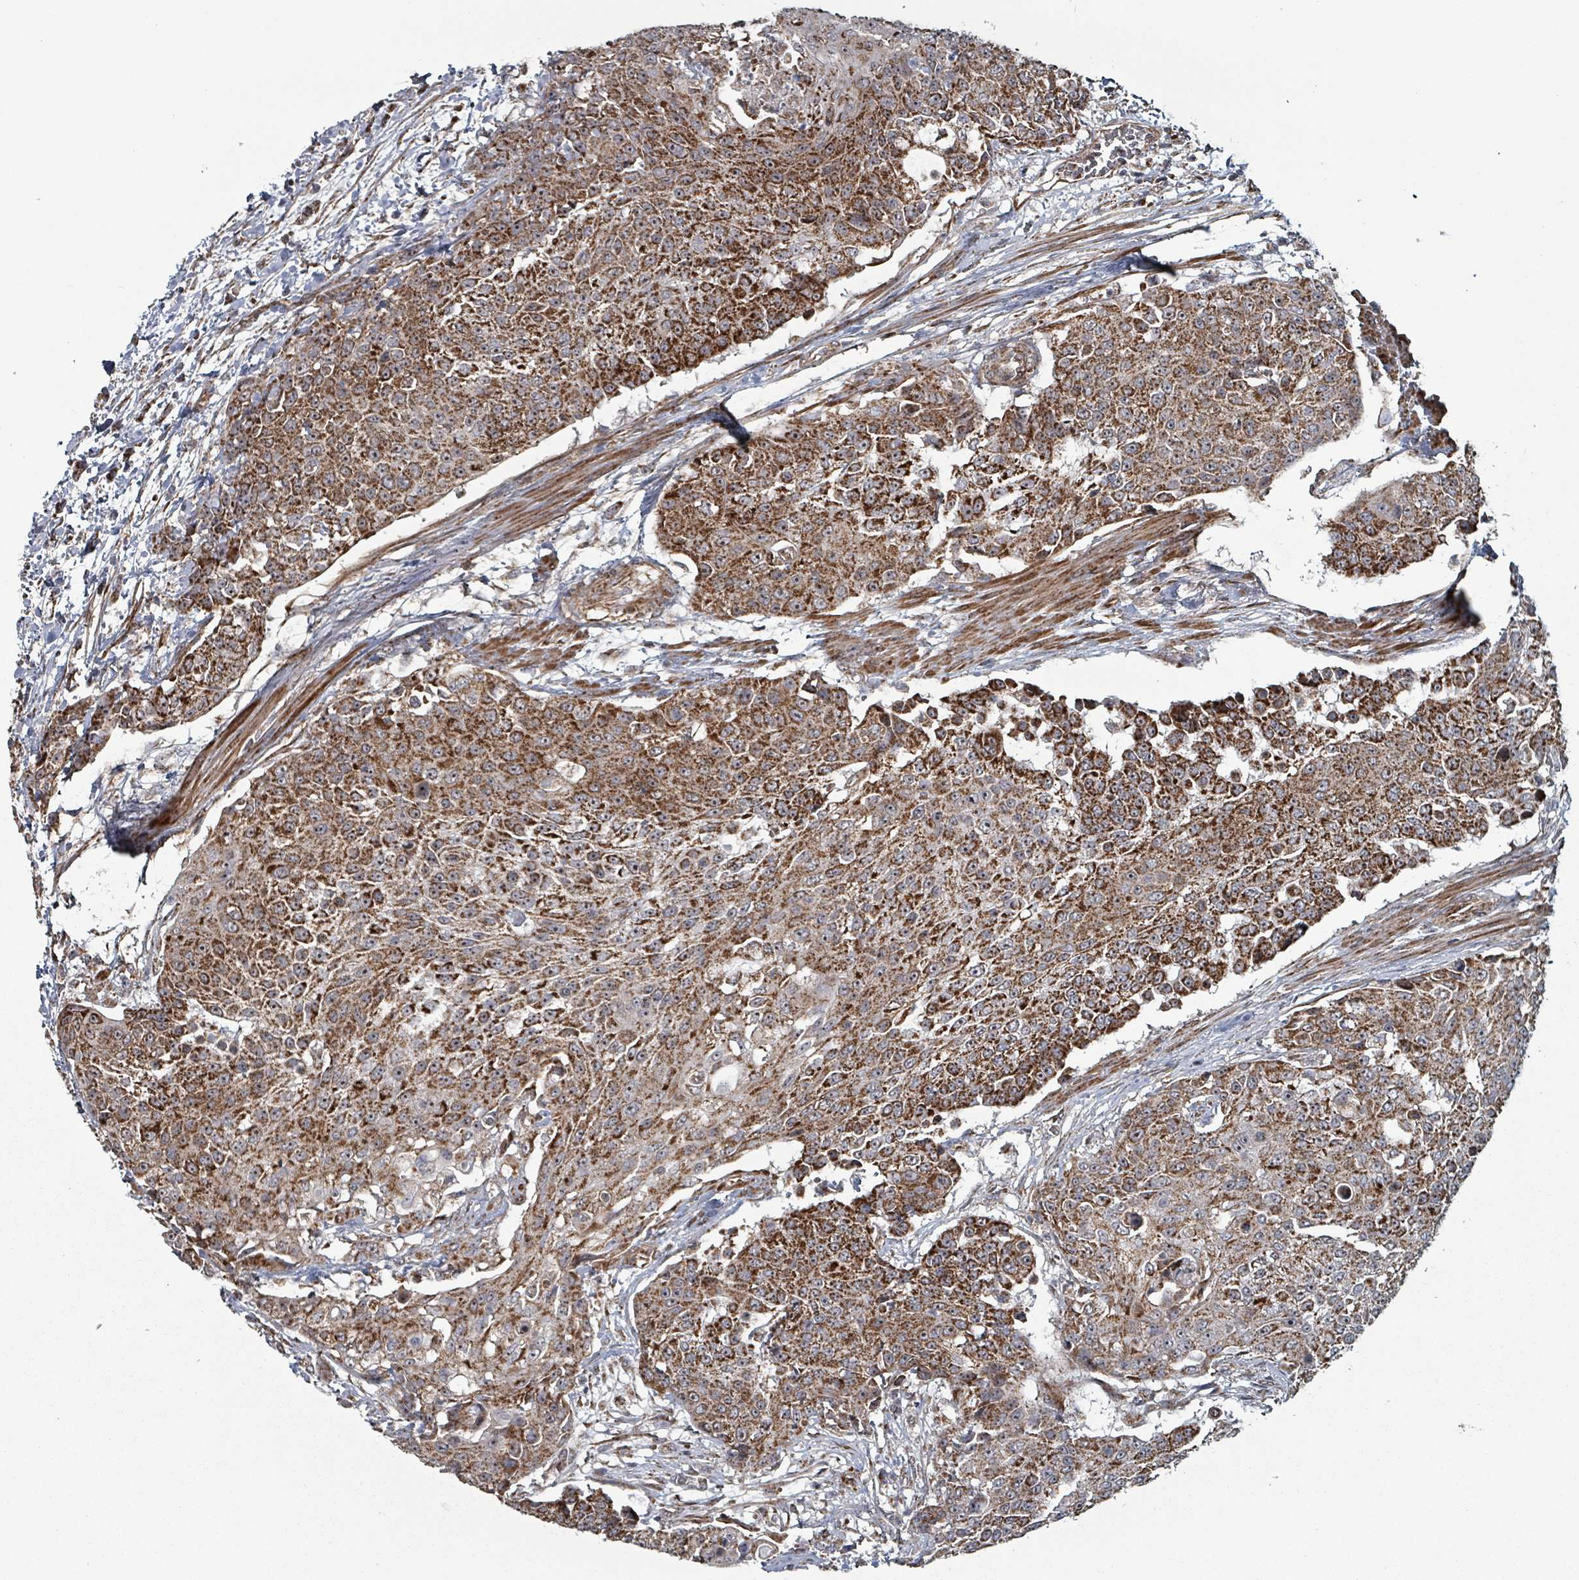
{"staining": {"intensity": "strong", "quantity": ">75%", "location": "cytoplasmic/membranous"}, "tissue": "urothelial cancer", "cell_type": "Tumor cells", "image_type": "cancer", "snomed": [{"axis": "morphology", "description": "Urothelial carcinoma, High grade"}, {"axis": "topography", "description": "Urinary bladder"}], "caption": "Urothelial cancer tissue displays strong cytoplasmic/membranous staining in approximately >75% of tumor cells", "gene": "MRPL4", "patient": {"sex": "female", "age": 63}}